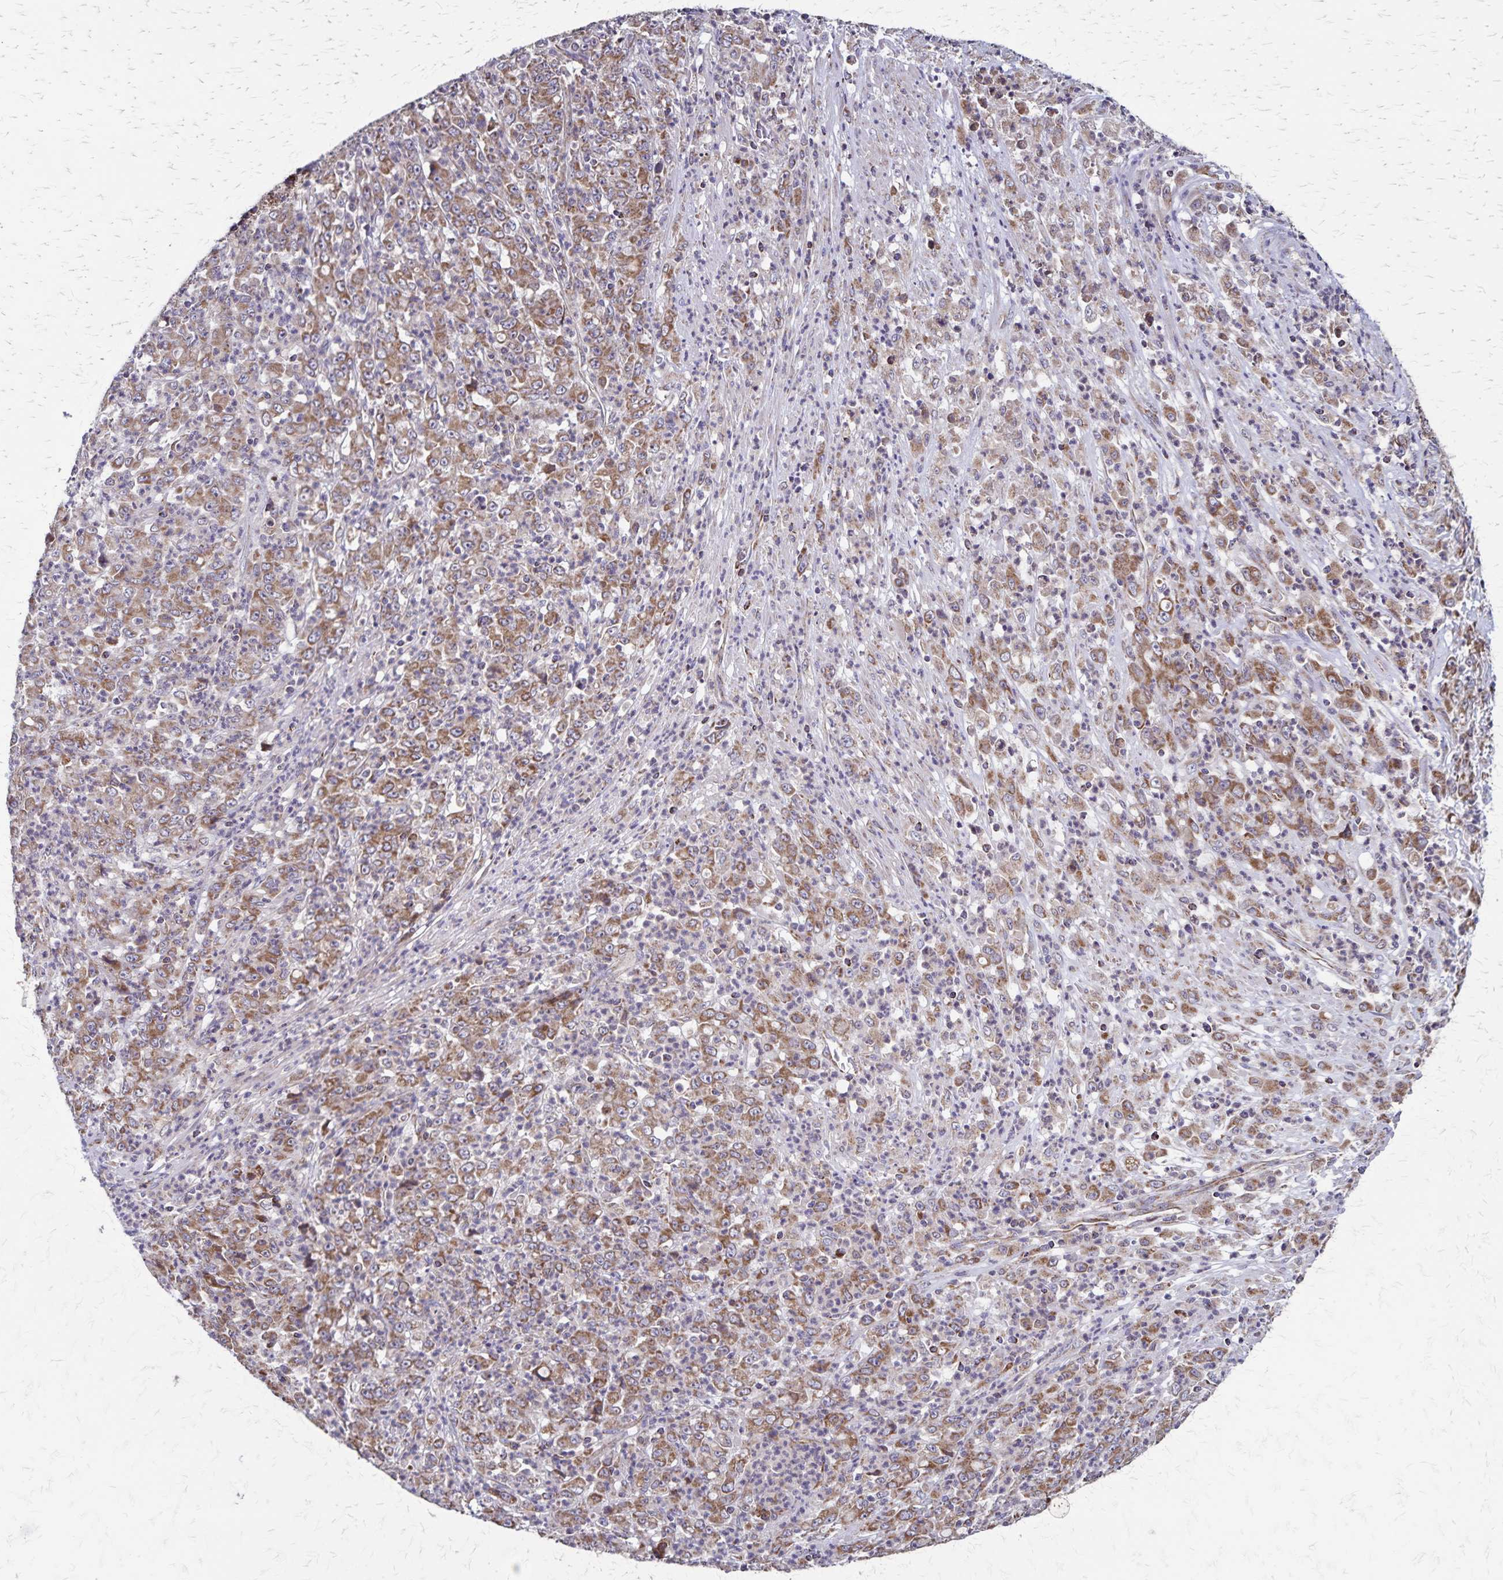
{"staining": {"intensity": "moderate", "quantity": "25%-75%", "location": "cytoplasmic/membranous"}, "tissue": "stomach cancer", "cell_type": "Tumor cells", "image_type": "cancer", "snomed": [{"axis": "morphology", "description": "Adenocarcinoma, NOS"}, {"axis": "topography", "description": "Stomach, lower"}], "caption": "Moderate cytoplasmic/membranous expression for a protein is identified in about 25%-75% of tumor cells of stomach cancer (adenocarcinoma) using IHC.", "gene": "NFS1", "patient": {"sex": "female", "age": 71}}